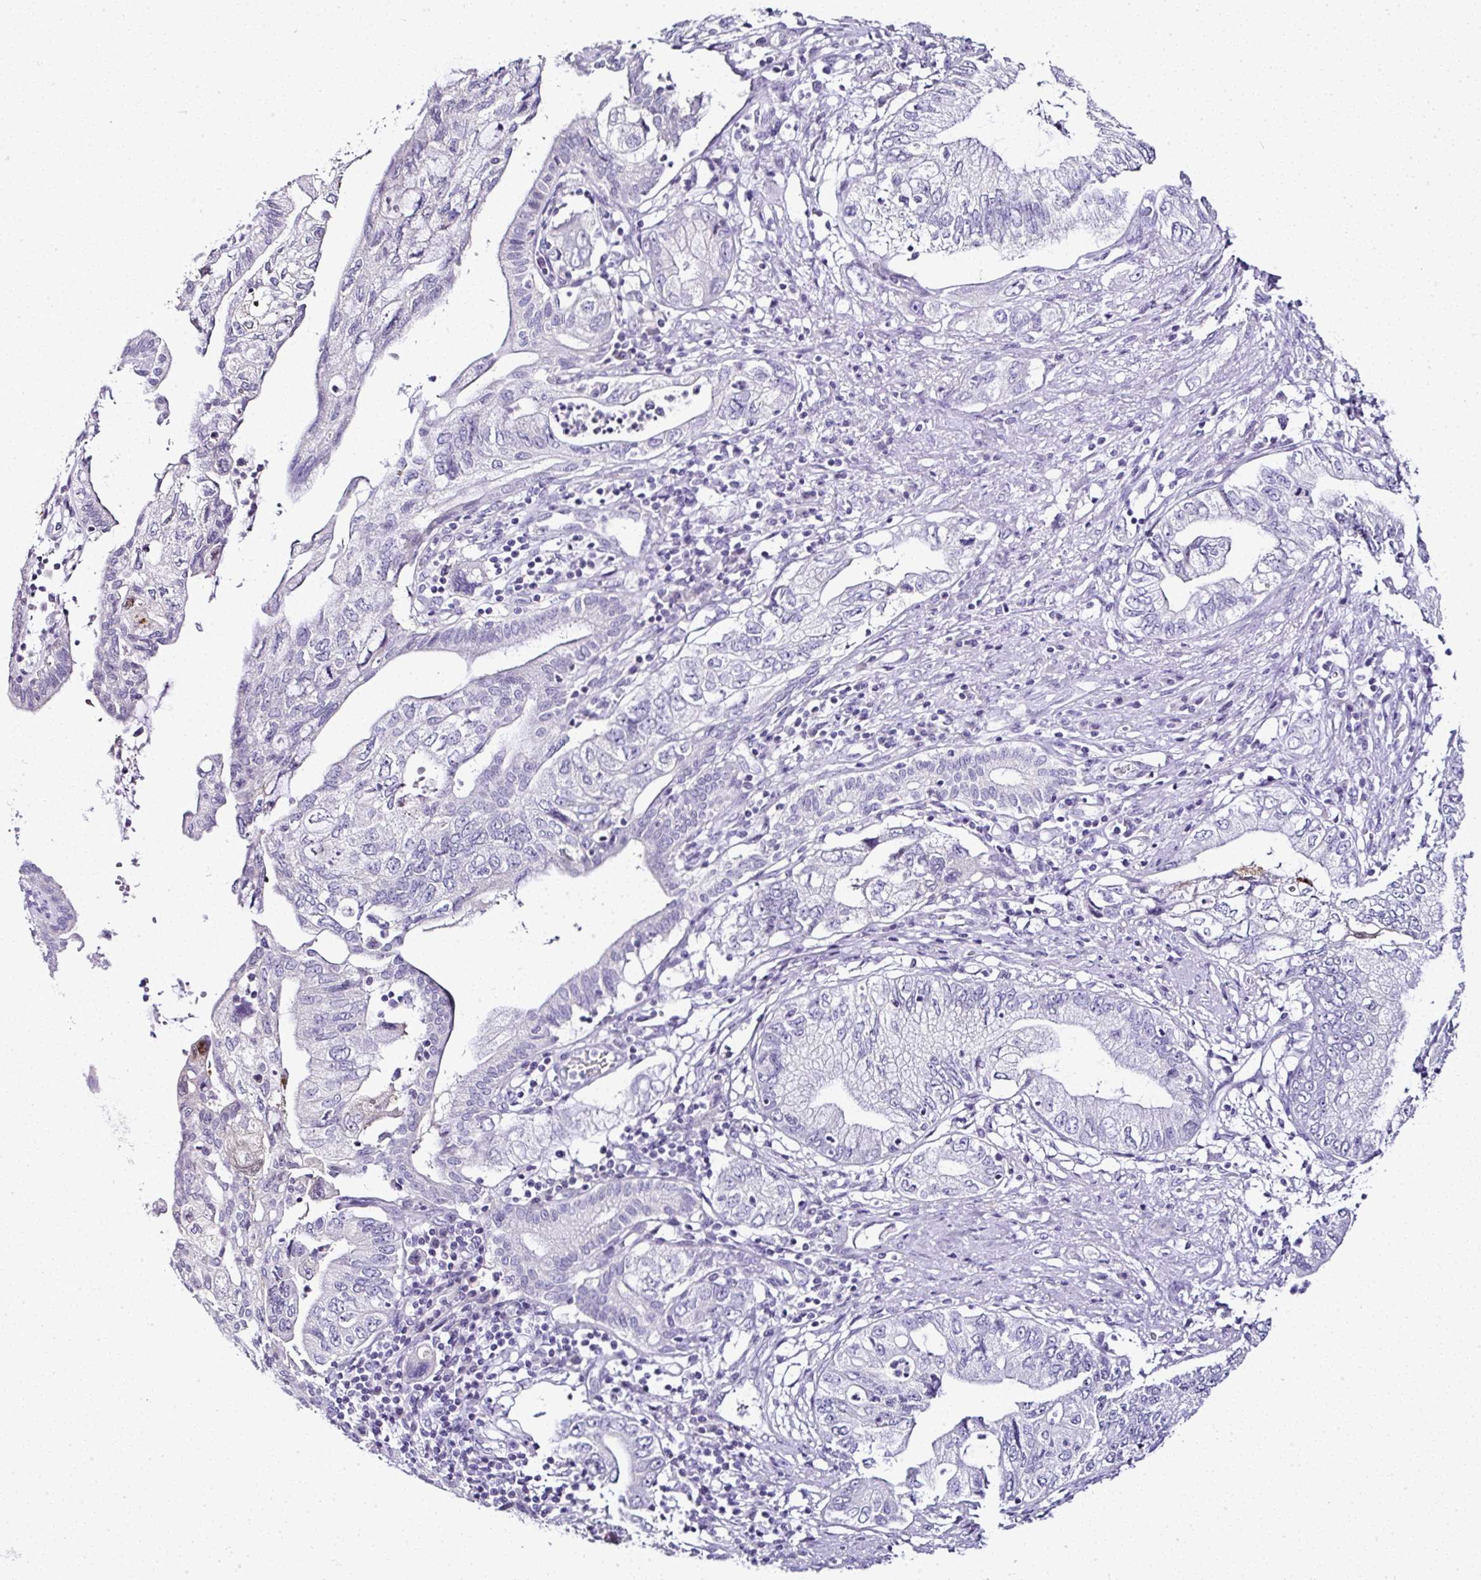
{"staining": {"intensity": "negative", "quantity": "none", "location": "none"}, "tissue": "pancreatic cancer", "cell_type": "Tumor cells", "image_type": "cancer", "snomed": [{"axis": "morphology", "description": "Adenocarcinoma, NOS"}, {"axis": "topography", "description": "Pancreas"}], "caption": "An IHC image of pancreatic cancer (adenocarcinoma) is shown. There is no staining in tumor cells of pancreatic cancer (adenocarcinoma). (IHC, brightfield microscopy, high magnification).", "gene": "SERPINB3", "patient": {"sex": "female", "age": 73}}